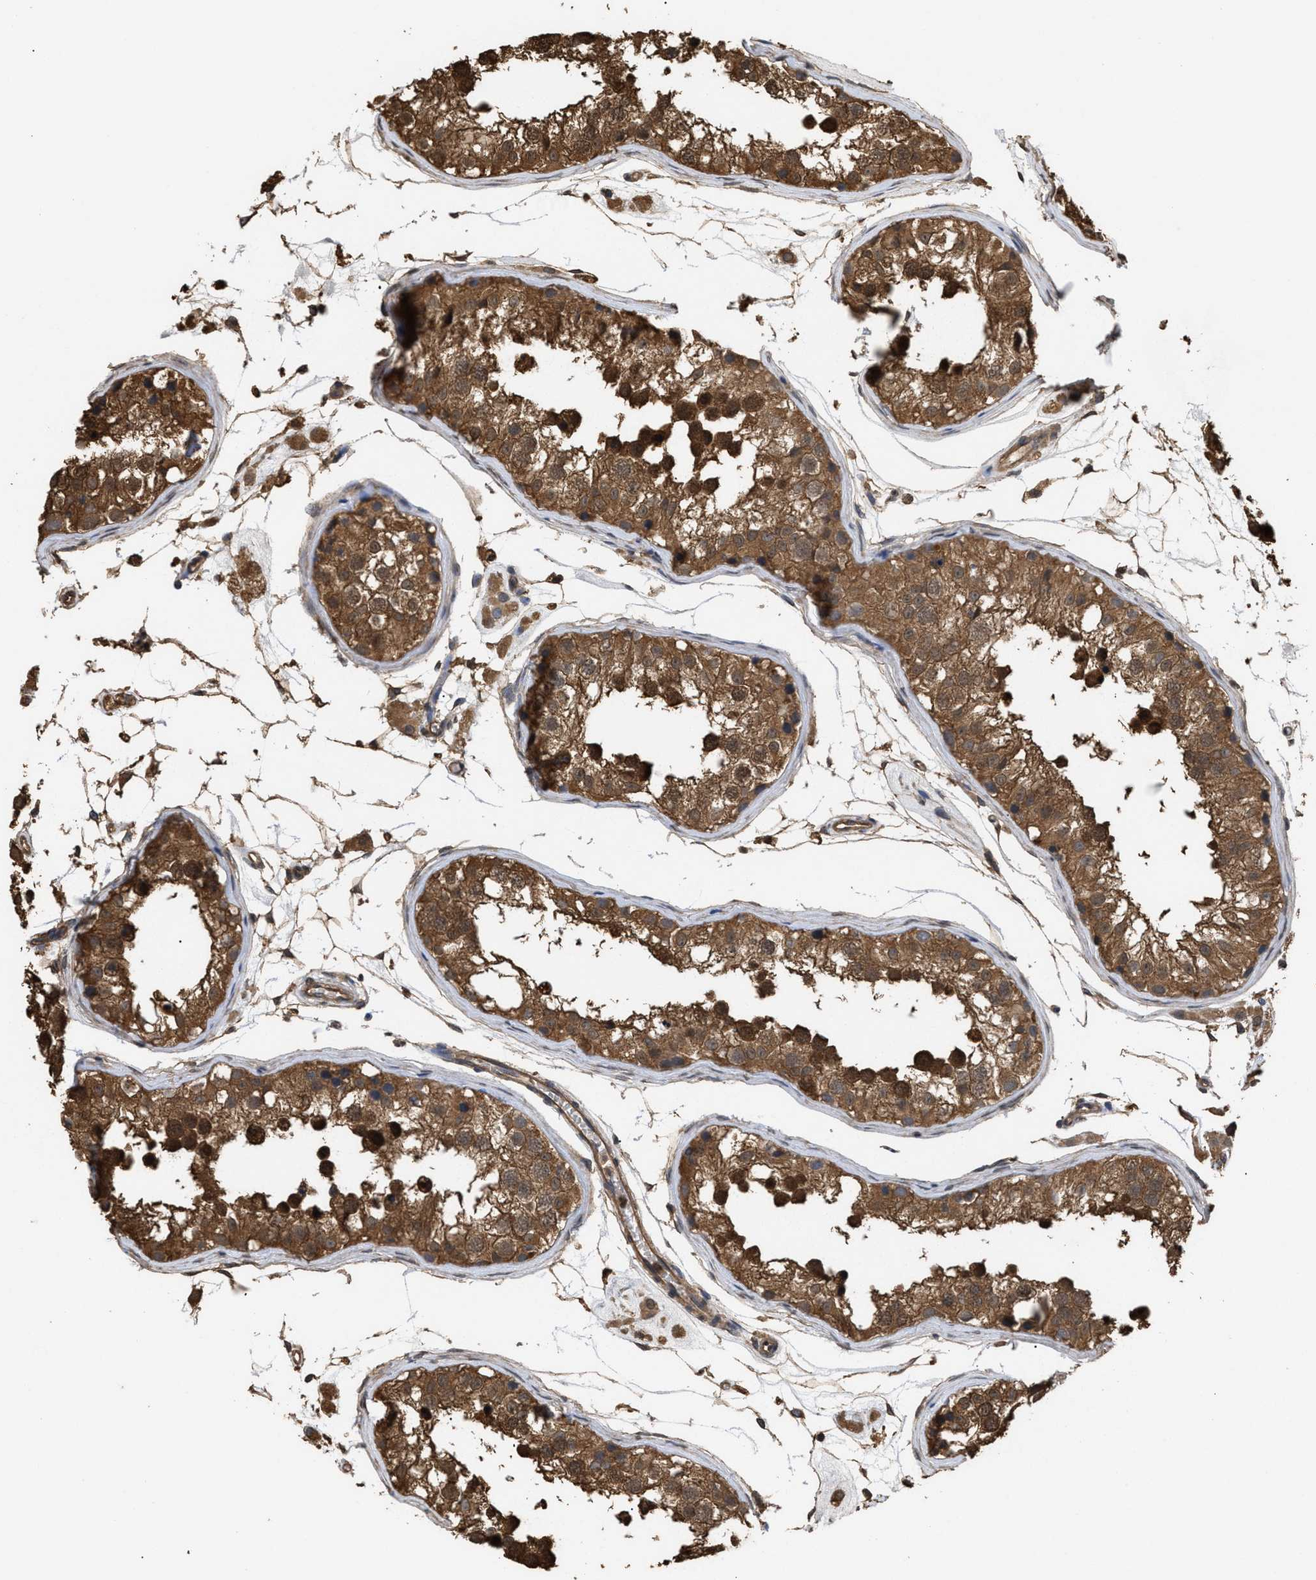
{"staining": {"intensity": "strong", "quantity": ">75%", "location": "cytoplasmic/membranous"}, "tissue": "testis", "cell_type": "Cells in seminiferous ducts", "image_type": "normal", "snomed": [{"axis": "morphology", "description": "Normal tissue, NOS"}, {"axis": "morphology", "description": "Adenocarcinoma, metastatic, NOS"}, {"axis": "topography", "description": "Testis"}], "caption": "Strong cytoplasmic/membranous protein staining is seen in about >75% of cells in seminiferous ducts in testis.", "gene": "CALM1", "patient": {"sex": "male", "age": 26}}